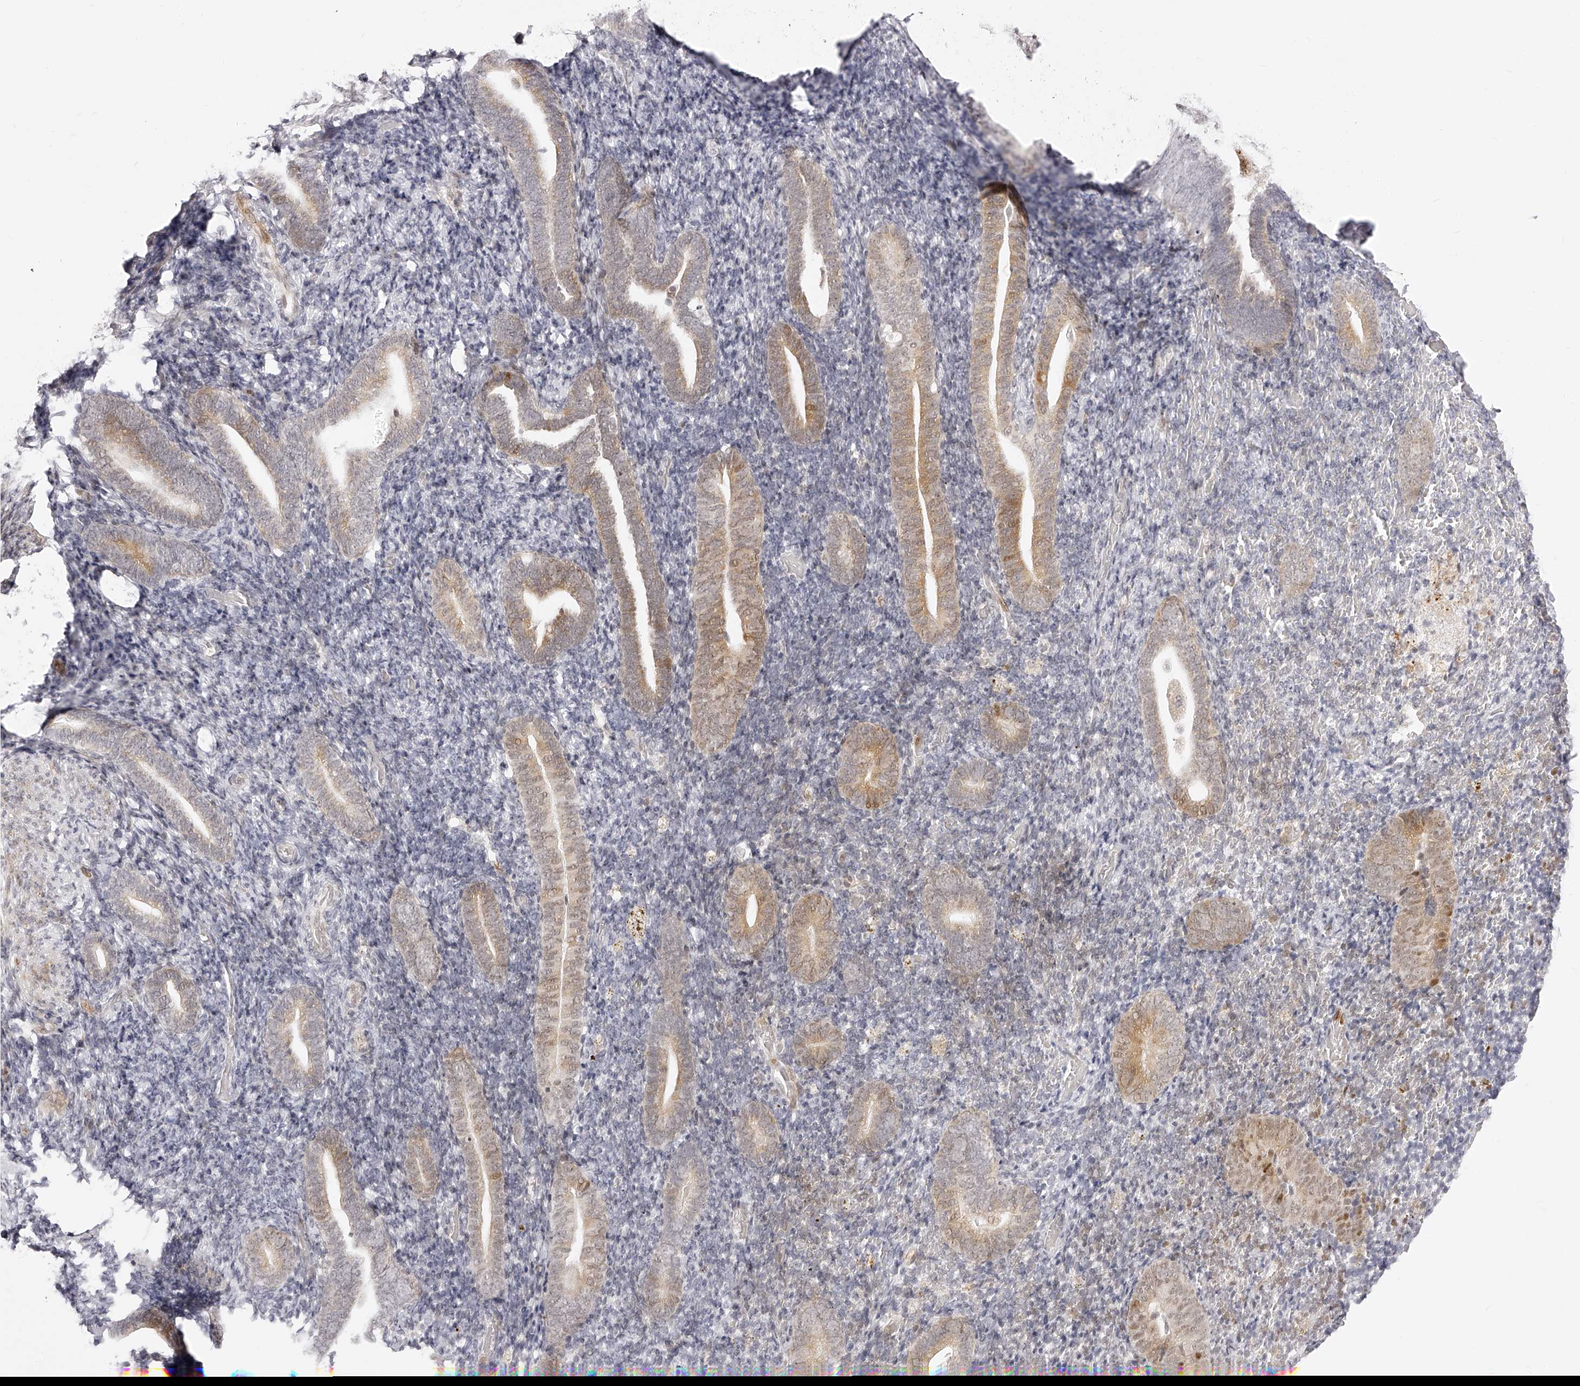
{"staining": {"intensity": "negative", "quantity": "none", "location": "none"}, "tissue": "endometrium", "cell_type": "Cells in endometrial stroma", "image_type": "normal", "snomed": [{"axis": "morphology", "description": "Normal tissue, NOS"}, {"axis": "topography", "description": "Endometrium"}], "caption": "This is a micrograph of immunohistochemistry (IHC) staining of unremarkable endometrium, which shows no staining in cells in endometrial stroma.", "gene": "PLEKHG1", "patient": {"sex": "female", "age": 51}}